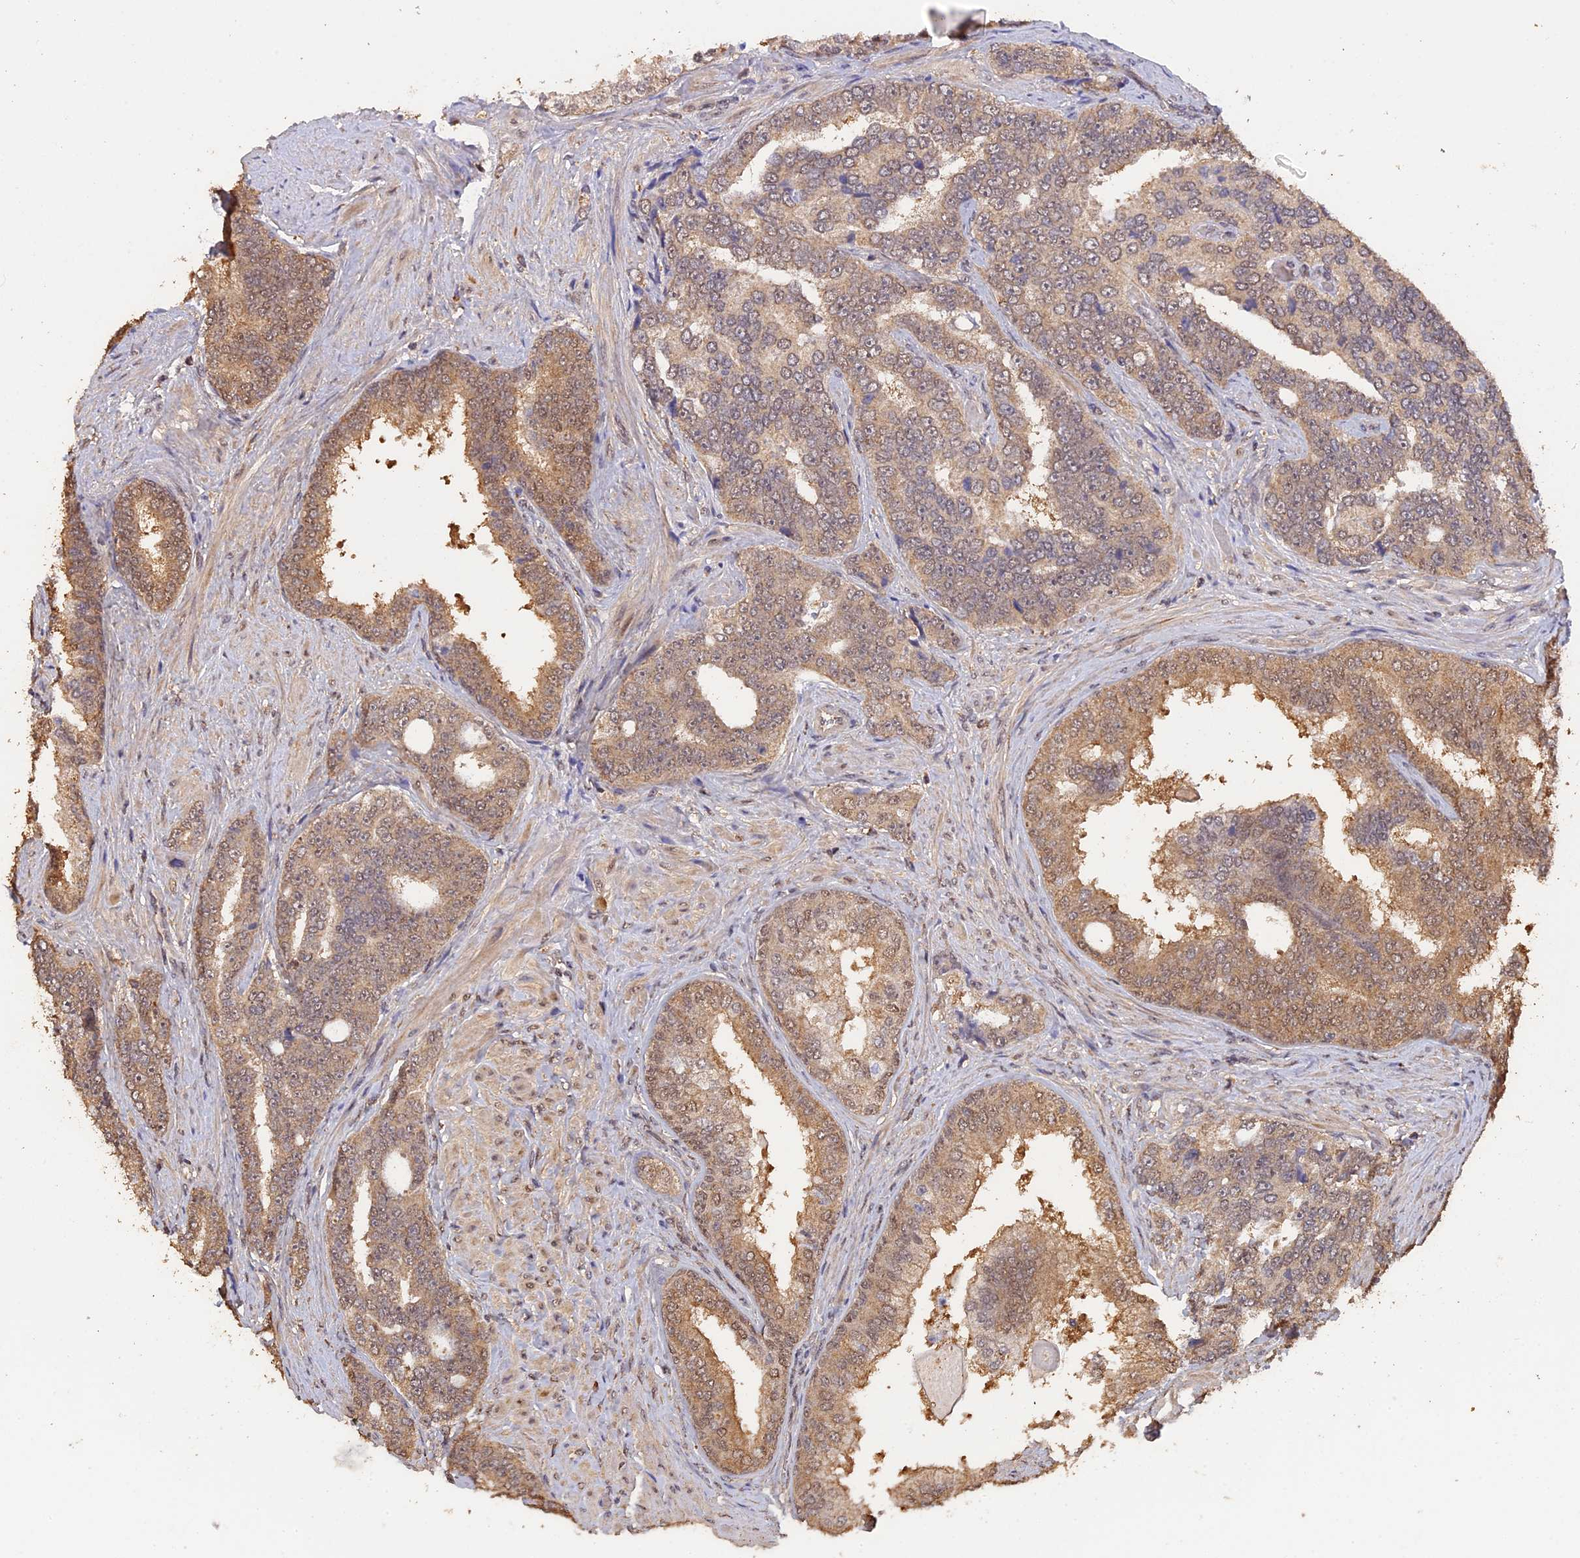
{"staining": {"intensity": "moderate", "quantity": ">75%", "location": "cytoplasmic/membranous,nuclear"}, "tissue": "prostate cancer", "cell_type": "Tumor cells", "image_type": "cancer", "snomed": [{"axis": "morphology", "description": "Adenocarcinoma, High grade"}, {"axis": "topography", "description": "Prostate"}], "caption": "Immunohistochemical staining of human prostate high-grade adenocarcinoma exhibits medium levels of moderate cytoplasmic/membranous and nuclear expression in approximately >75% of tumor cells.", "gene": "PSMC6", "patient": {"sex": "male", "age": 67}}